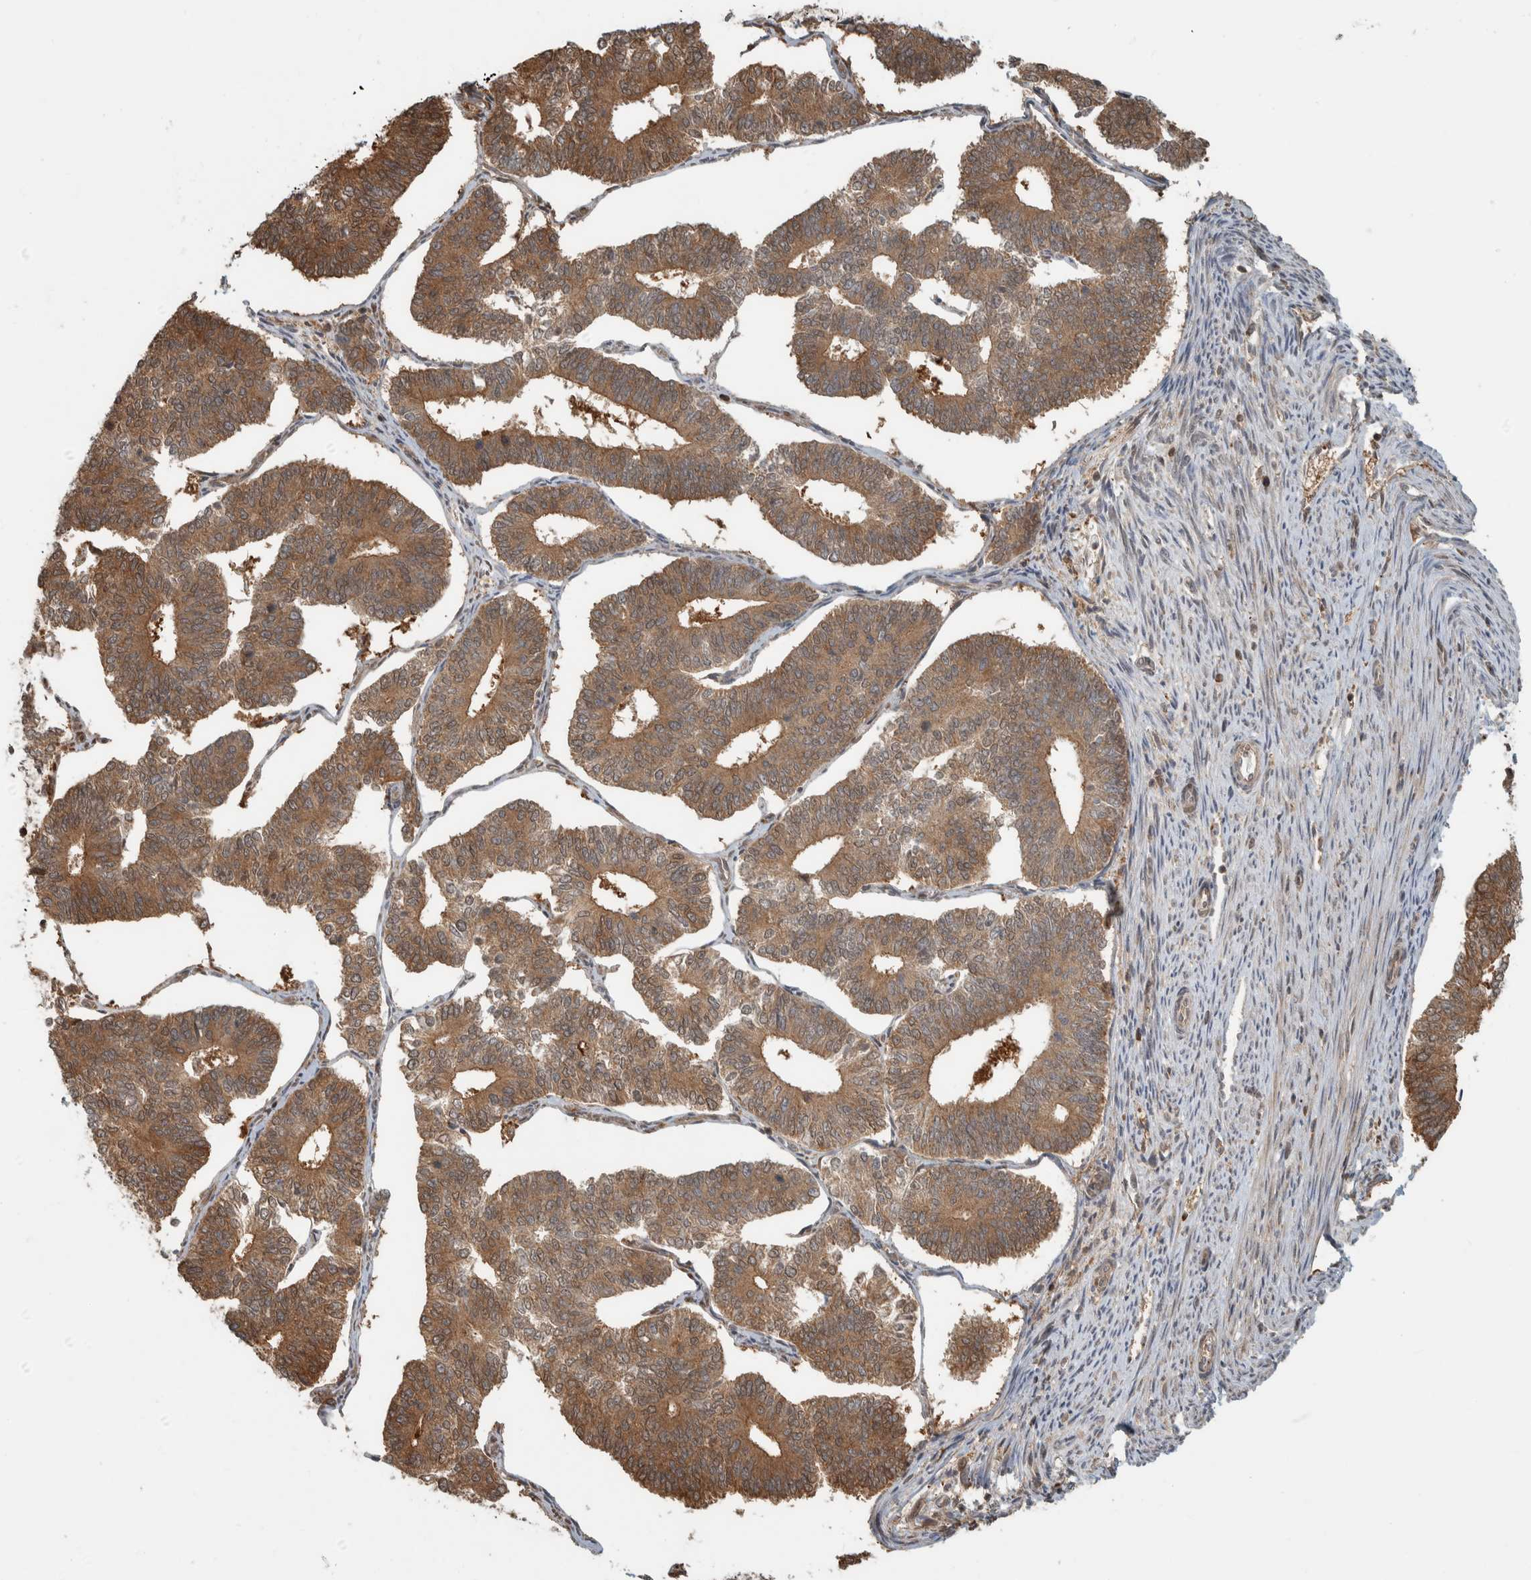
{"staining": {"intensity": "moderate", "quantity": ">75%", "location": "cytoplasmic/membranous"}, "tissue": "endometrial cancer", "cell_type": "Tumor cells", "image_type": "cancer", "snomed": [{"axis": "morphology", "description": "Adenocarcinoma, NOS"}, {"axis": "topography", "description": "Endometrium"}], "caption": "There is medium levels of moderate cytoplasmic/membranous staining in tumor cells of endometrial adenocarcinoma, as demonstrated by immunohistochemical staining (brown color).", "gene": "CNTROB", "patient": {"sex": "female", "age": 70}}